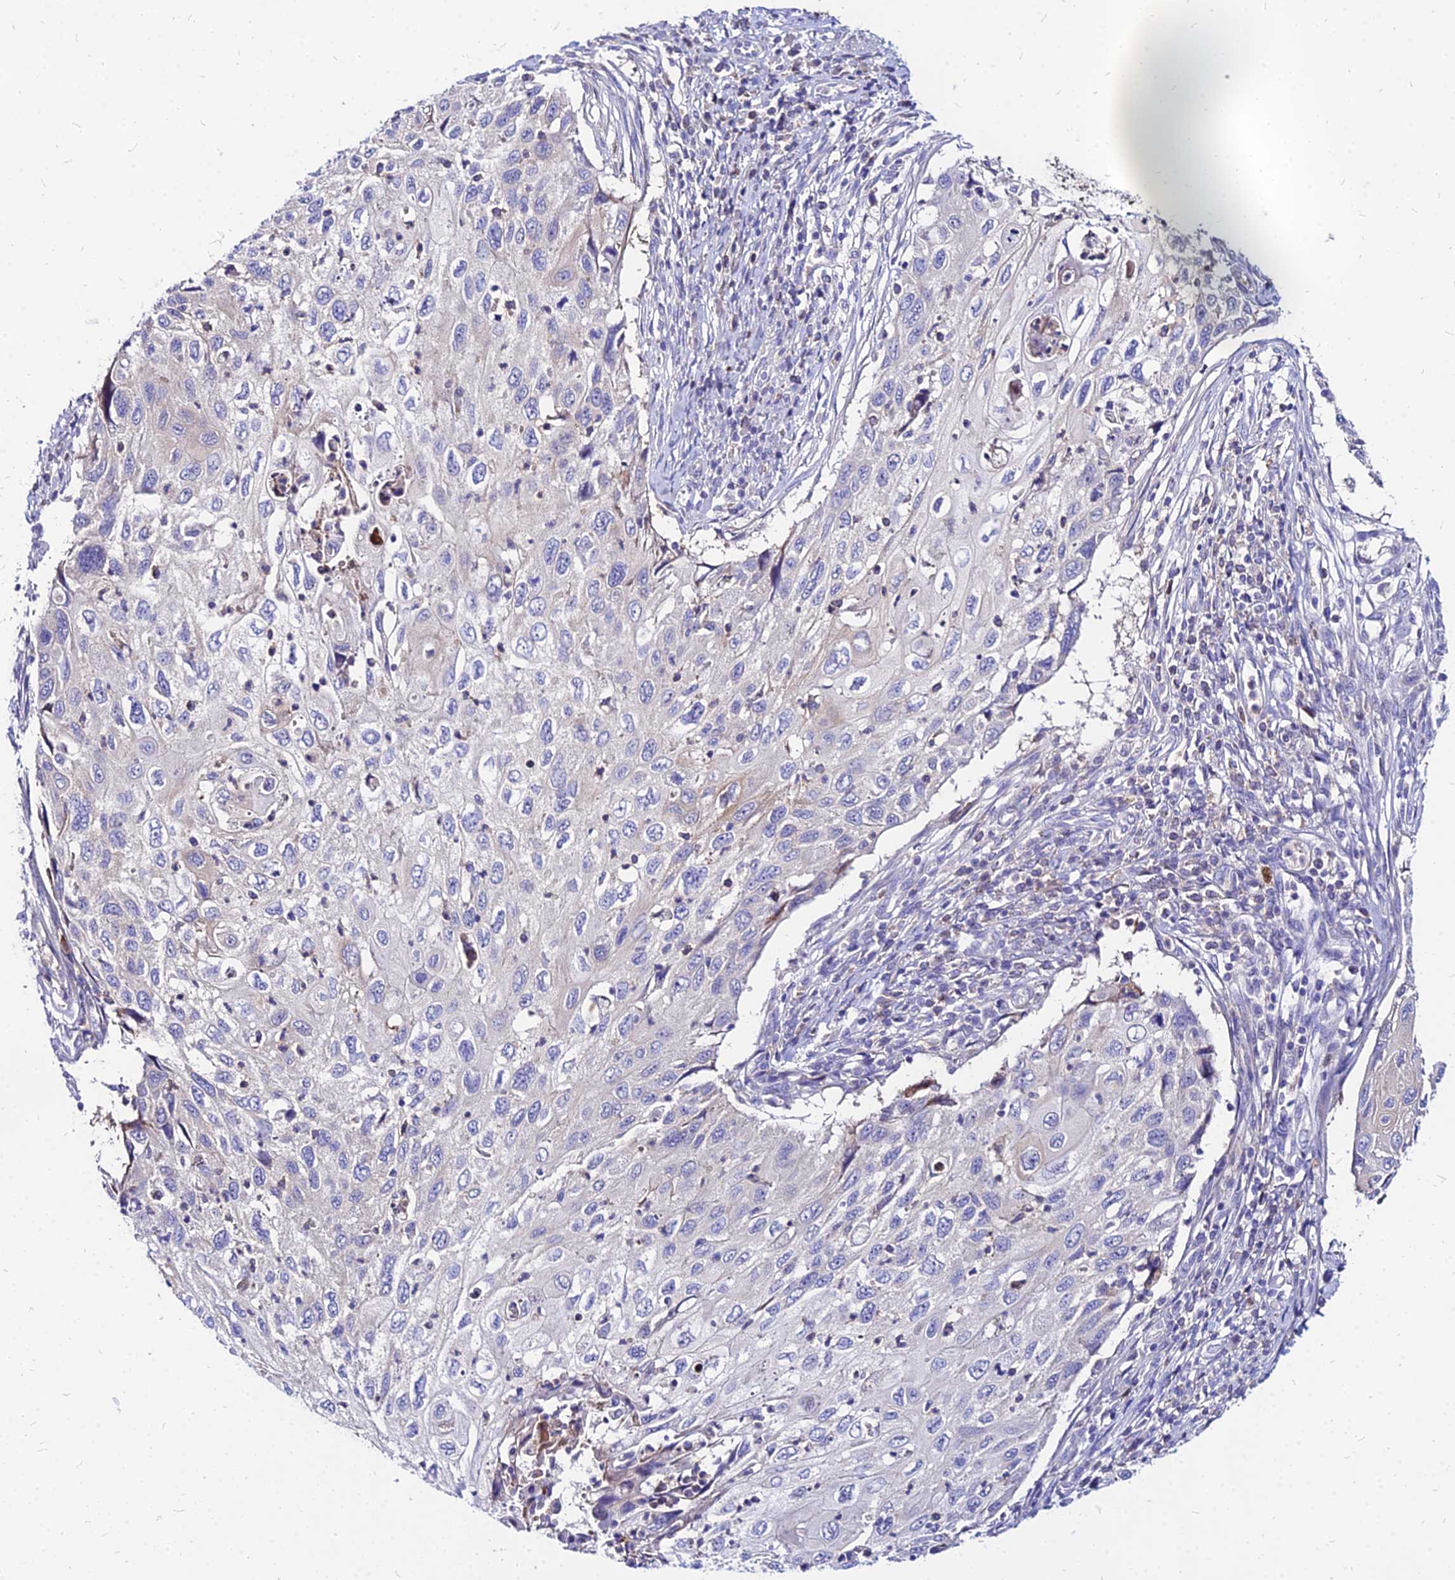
{"staining": {"intensity": "weak", "quantity": "<25%", "location": "cytoplasmic/membranous"}, "tissue": "cervical cancer", "cell_type": "Tumor cells", "image_type": "cancer", "snomed": [{"axis": "morphology", "description": "Squamous cell carcinoma, NOS"}, {"axis": "topography", "description": "Cervix"}], "caption": "Cervical squamous cell carcinoma was stained to show a protein in brown. There is no significant positivity in tumor cells. (DAB immunohistochemistry visualized using brightfield microscopy, high magnification).", "gene": "ACSM6", "patient": {"sex": "female", "age": 70}}